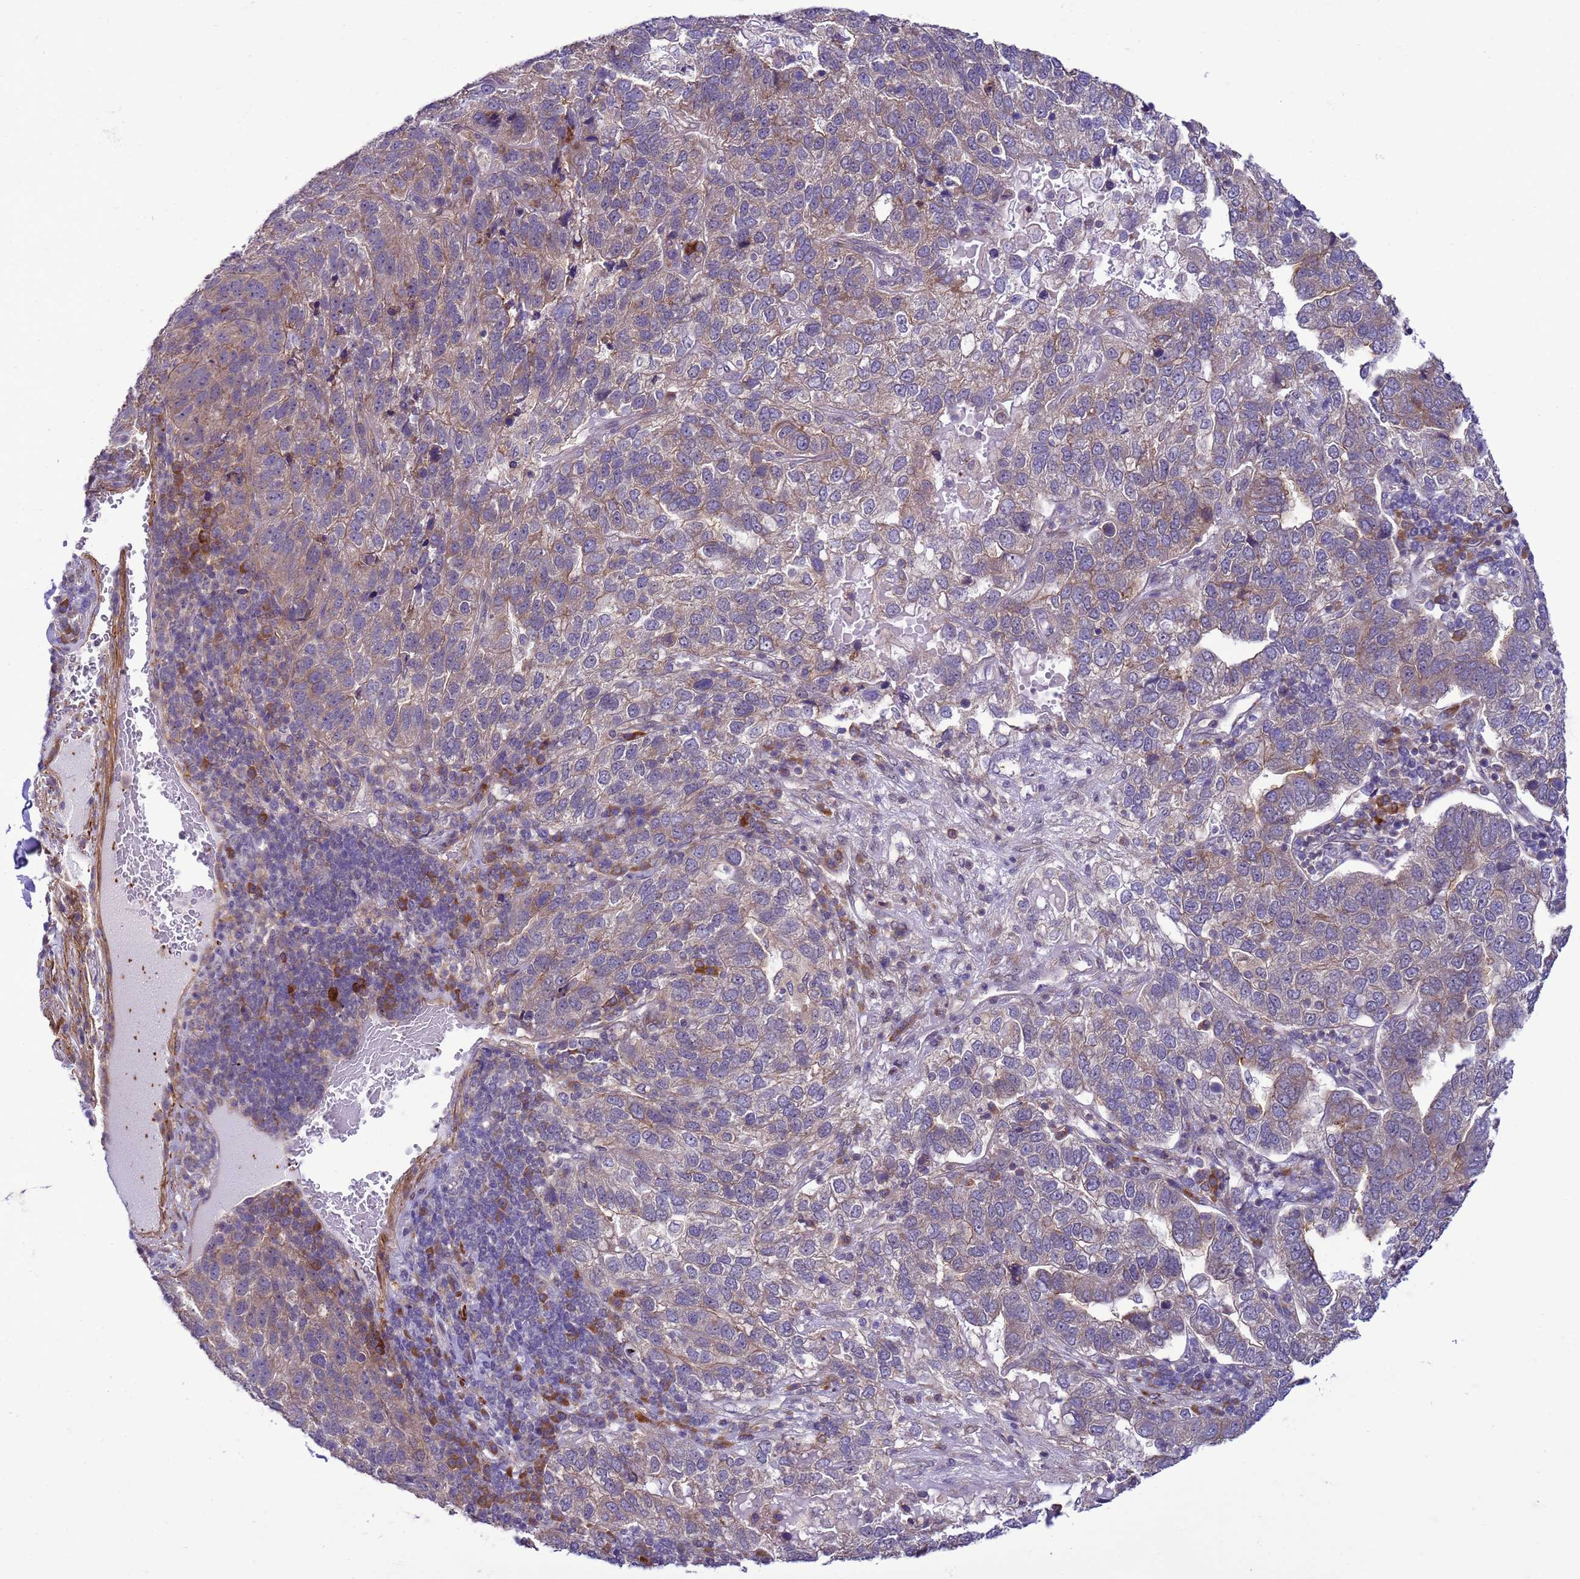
{"staining": {"intensity": "moderate", "quantity": "<25%", "location": "cytoplasmic/membranous"}, "tissue": "pancreatic cancer", "cell_type": "Tumor cells", "image_type": "cancer", "snomed": [{"axis": "morphology", "description": "Adenocarcinoma, NOS"}, {"axis": "topography", "description": "Pancreas"}], "caption": "DAB (3,3'-diaminobenzidine) immunohistochemical staining of pancreatic cancer (adenocarcinoma) exhibits moderate cytoplasmic/membranous protein expression in approximately <25% of tumor cells.", "gene": "GEN1", "patient": {"sex": "female", "age": 61}}